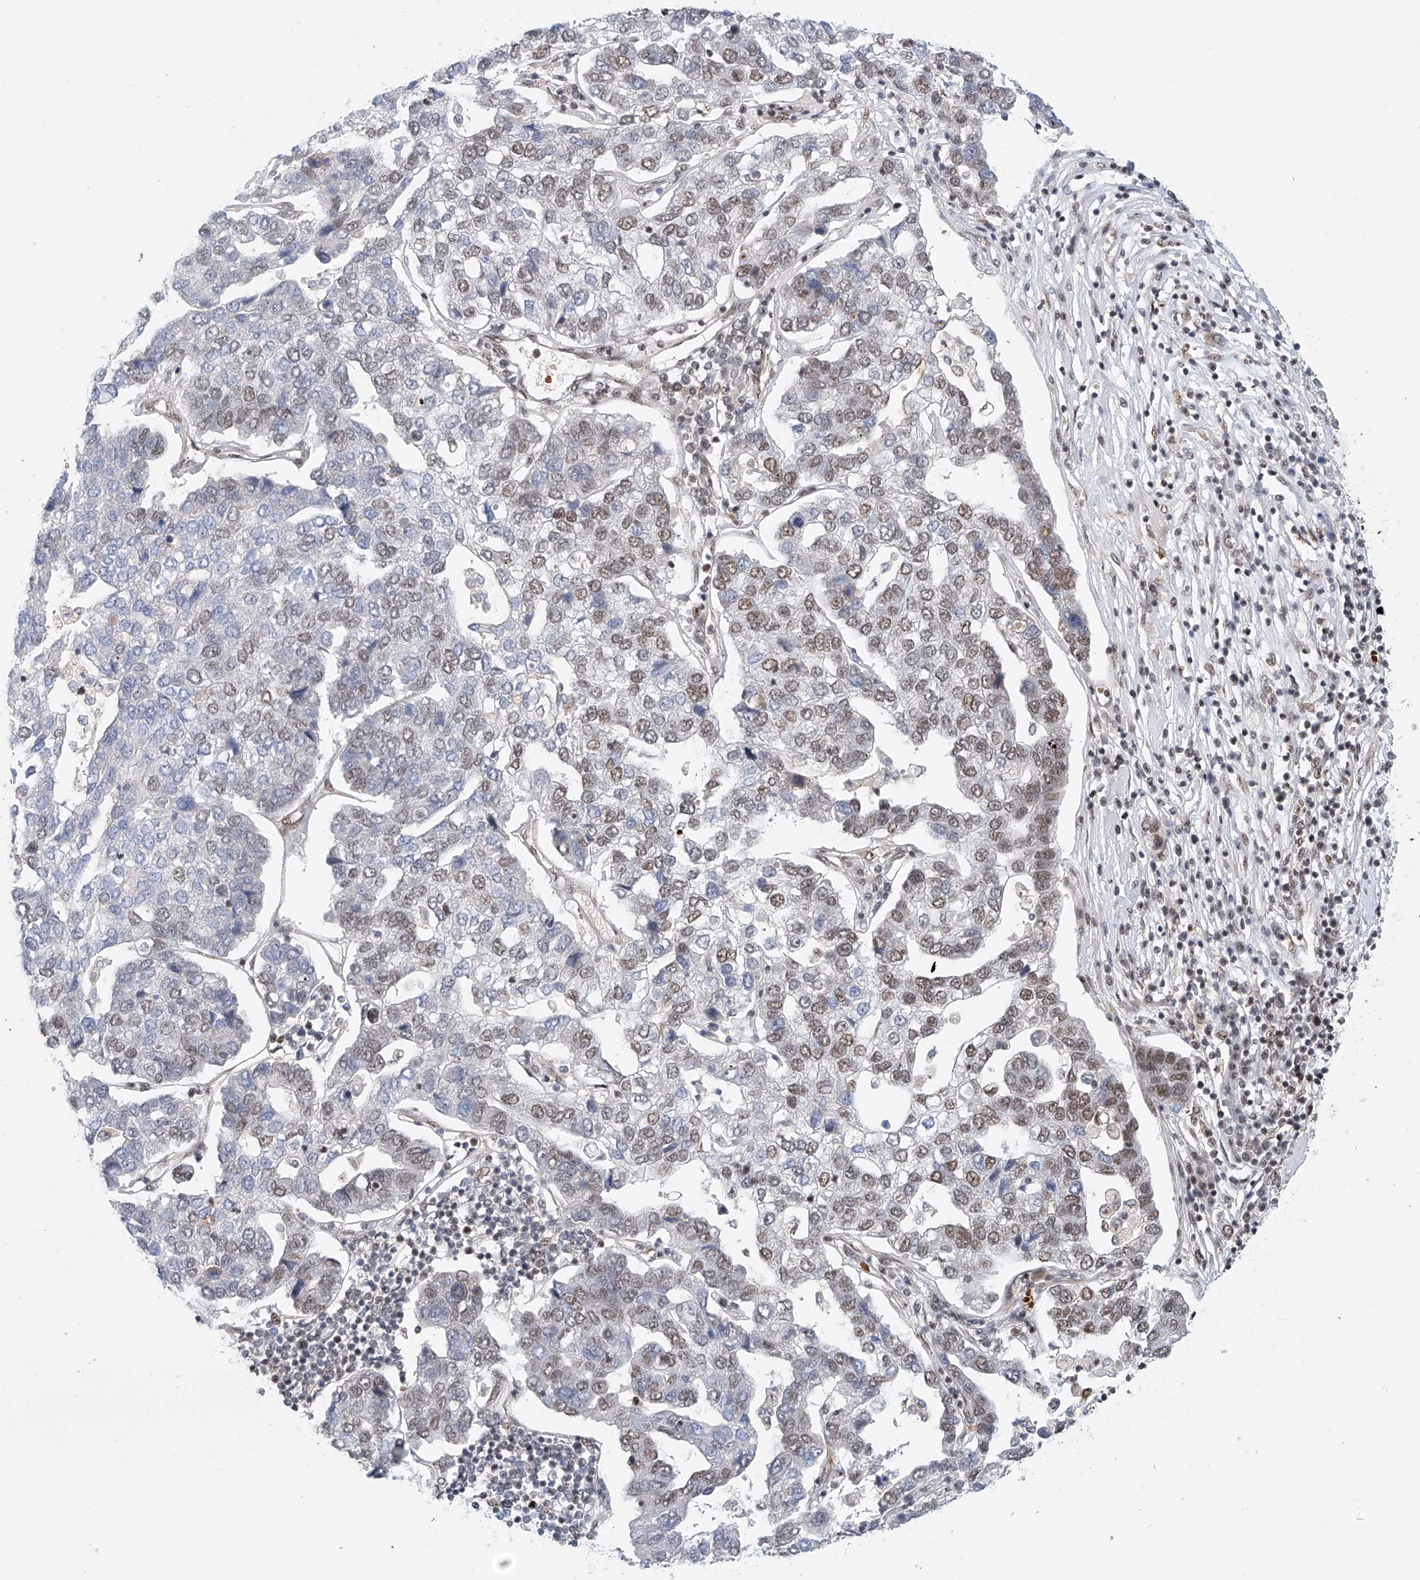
{"staining": {"intensity": "moderate", "quantity": "25%-75%", "location": "nuclear"}, "tissue": "pancreatic cancer", "cell_type": "Tumor cells", "image_type": "cancer", "snomed": [{"axis": "morphology", "description": "Adenocarcinoma, NOS"}, {"axis": "topography", "description": "Pancreas"}], "caption": "Pancreatic cancer stained for a protein (brown) demonstrates moderate nuclear positive expression in about 25%-75% of tumor cells.", "gene": "ZNF470", "patient": {"sex": "female", "age": 61}}